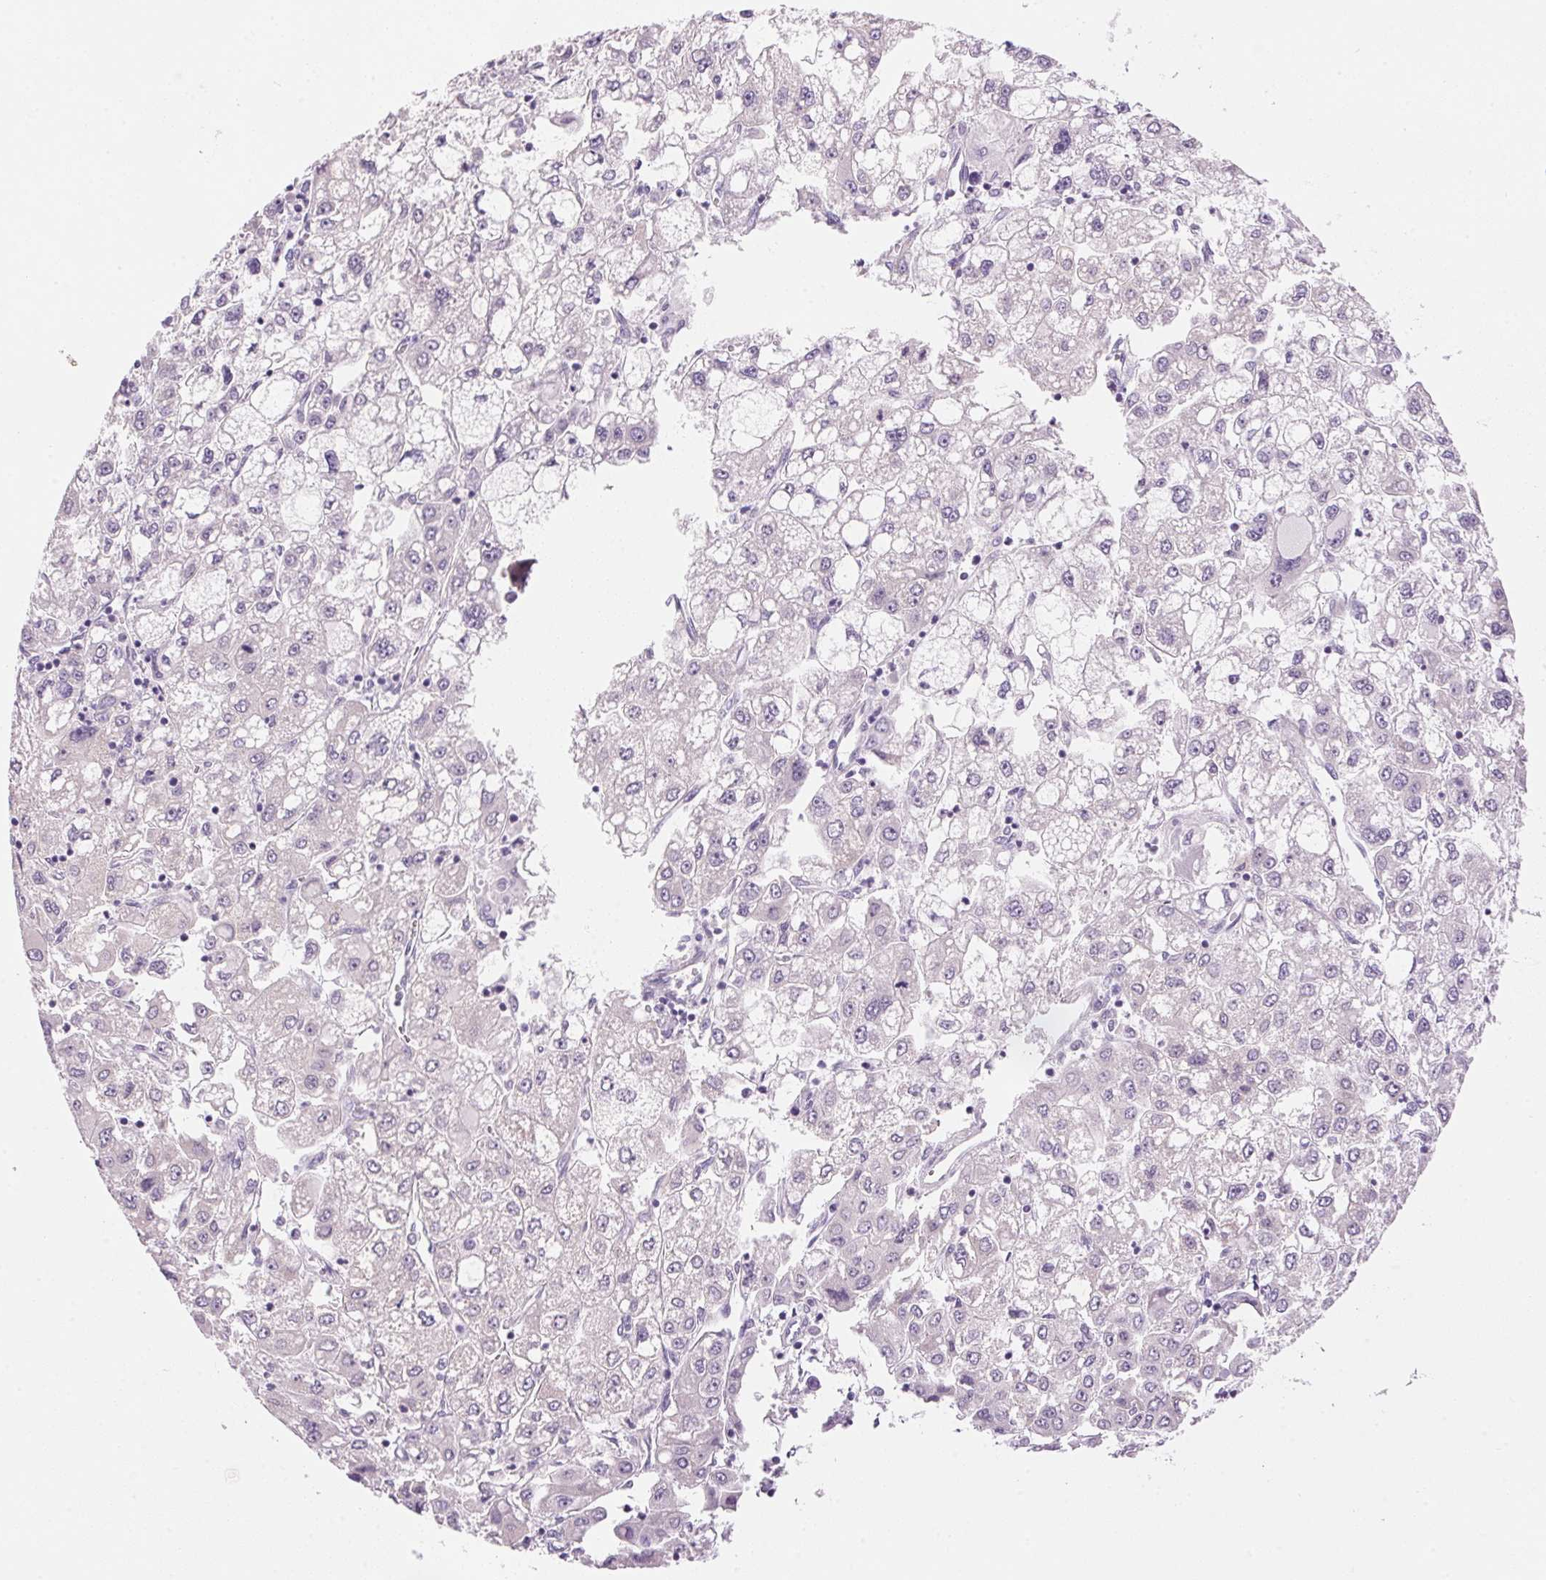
{"staining": {"intensity": "negative", "quantity": "none", "location": "none"}, "tissue": "liver cancer", "cell_type": "Tumor cells", "image_type": "cancer", "snomed": [{"axis": "morphology", "description": "Carcinoma, Hepatocellular, NOS"}, {"axis": "topography", "description": "Liver"}], "caption": "Immunohistochemistry (IHC) photomicrograph of human liver cancer (hepatocellular carcinoma) stained for a protein (brown), which displays no expression in tumor cells.", "gene": "HSD17B2", "patient": {"sex": "male", "age": 40}}